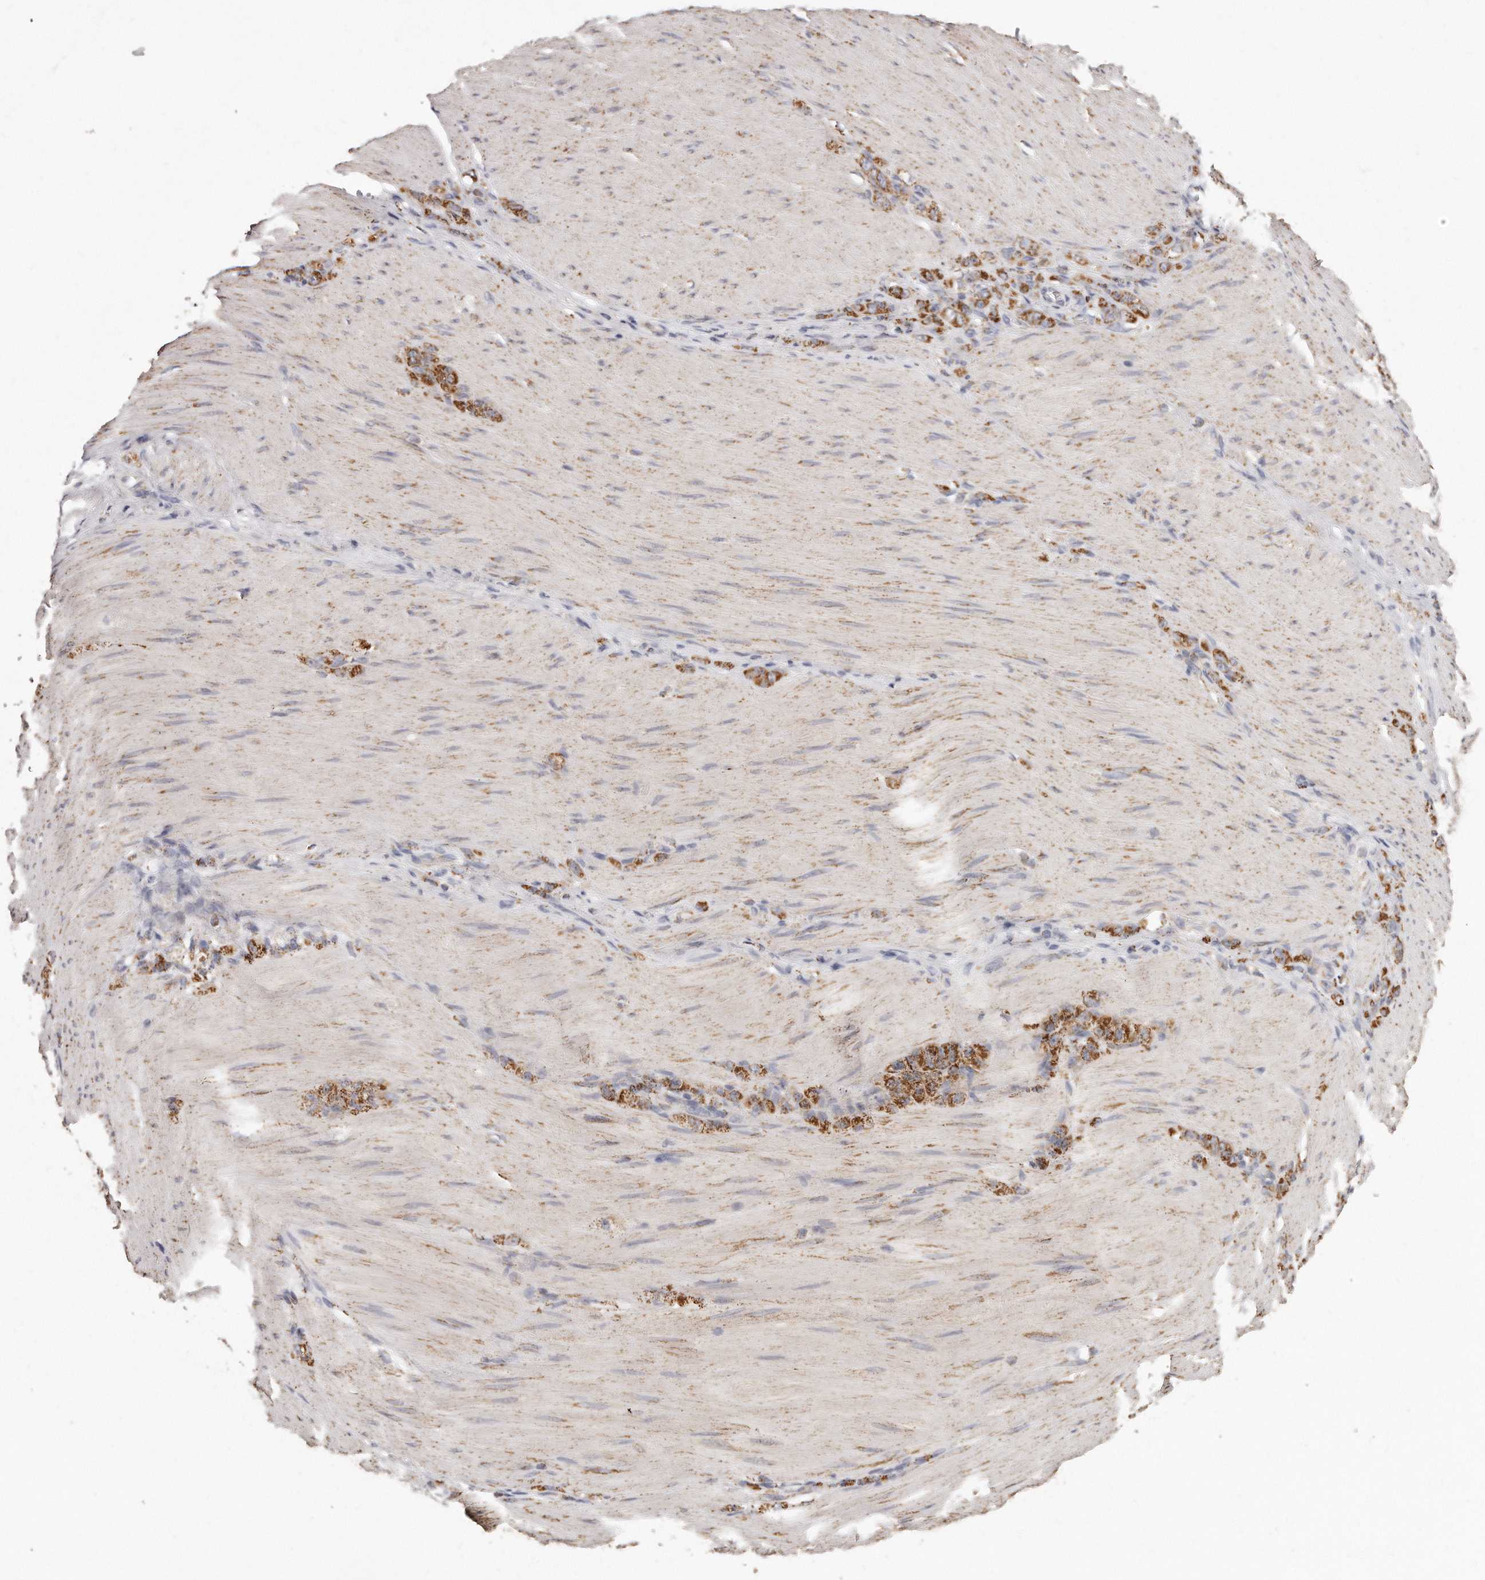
{"staining": {"intensity": "moderate", "quantity": ">75%", "location": "cytoplasmic/membranous"}, "tissue": "stomach cancer", "cell_type": "Tumor cells", "image_type": "cancer", "snomed": [{"axis": "morphology", "description": "Normal tissue, NOS"}, {"axis": "morphology", "description": "Adenocarcinoma, NOS"}, {"axis": "topography", "description": "Stomach"}], "caption": "There is medium levels of moderate cytoplasmic/membranous expression in tumor cells of stomach cancer, as demonstrated by immunohistochemical staining (brown color).", "gene": "RTKN", "patient": {"sex": "male", "age": 82}}